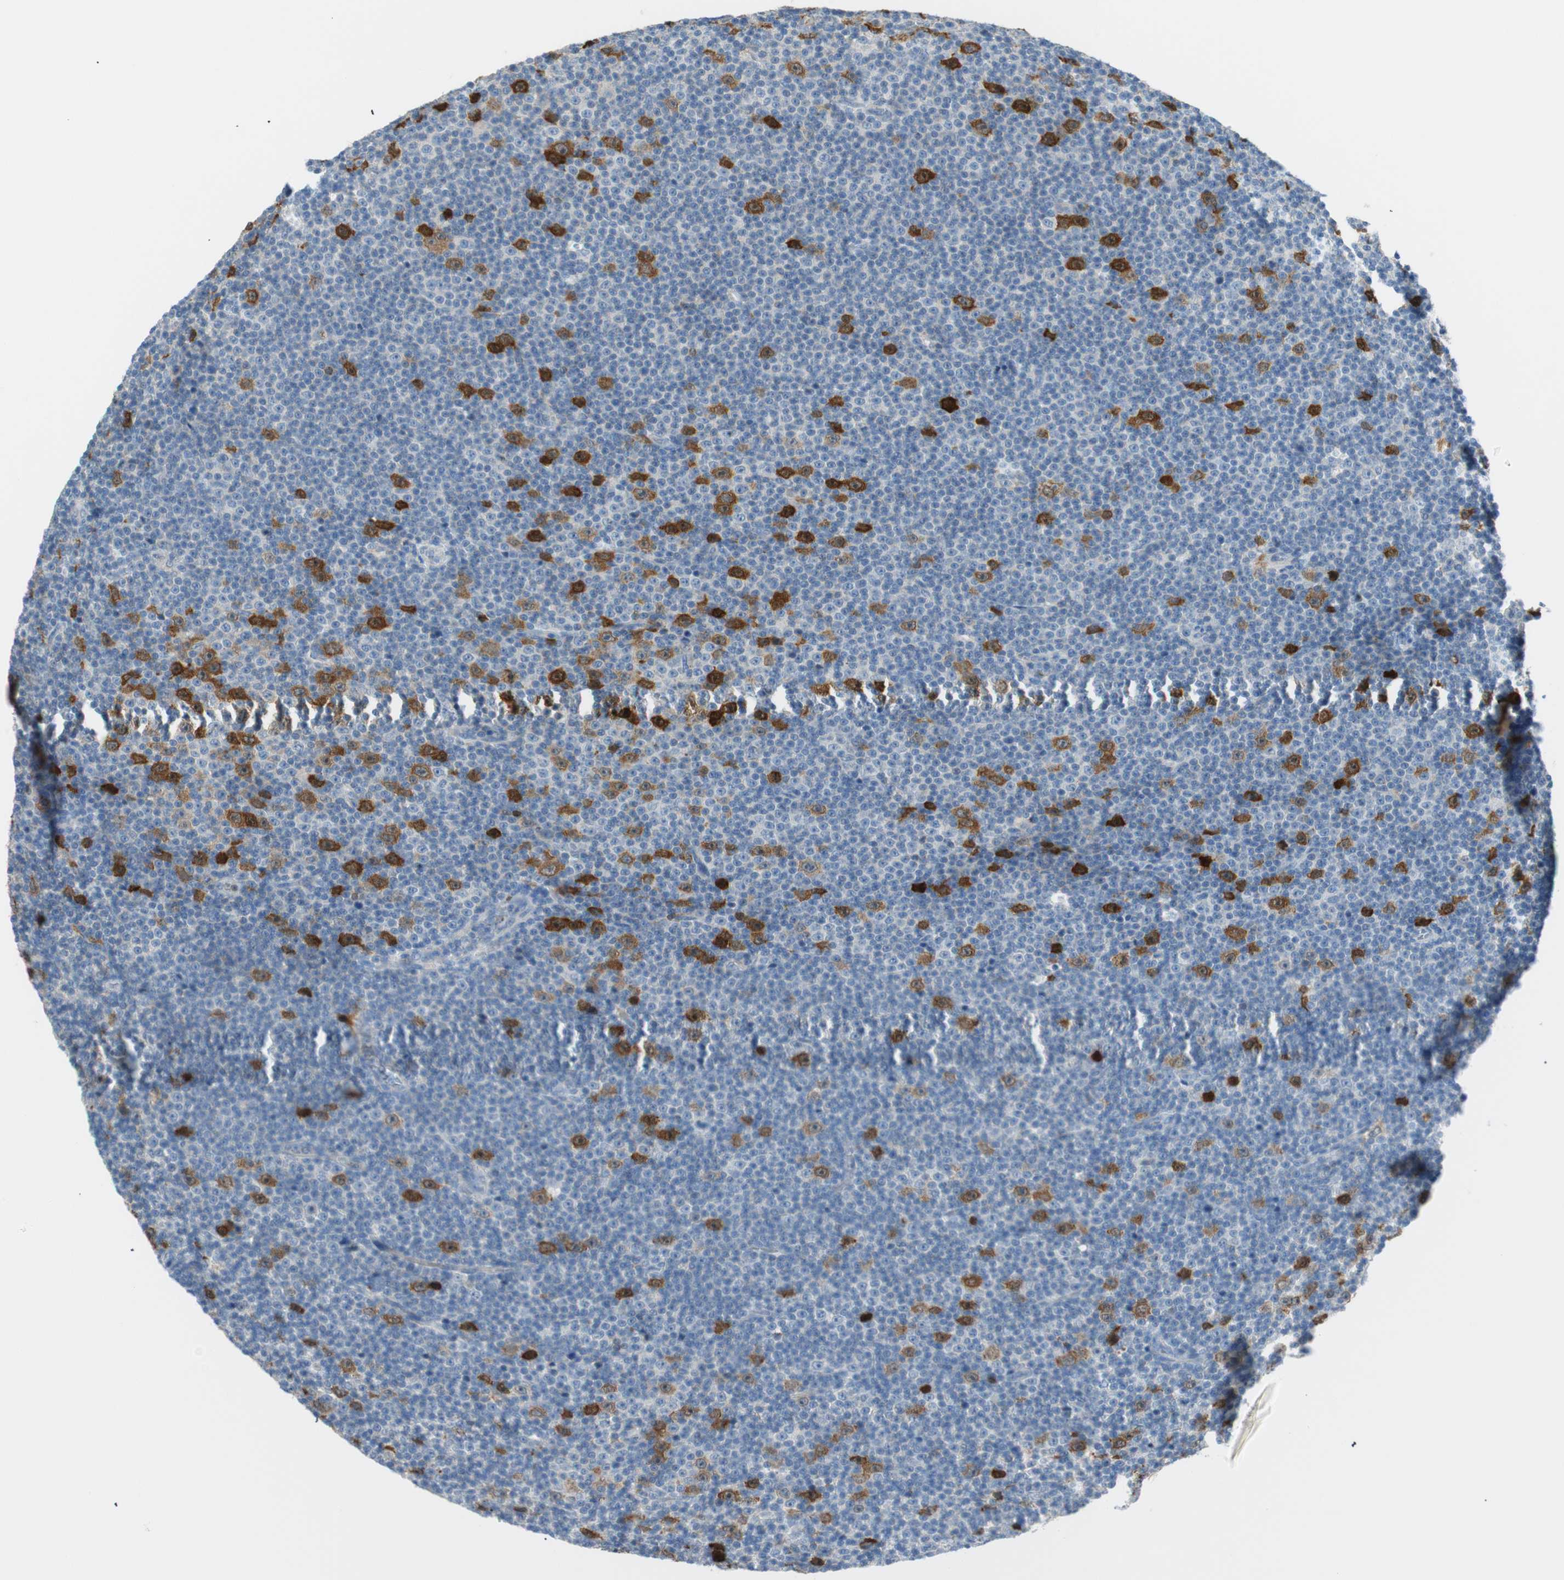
{"staining": {"intensity": "strong", "quantity": "<25%", "location": "cytoplasmic/membranous,nuclear"}, "tissue": "lymphoma", "cell_type": "Tumor cells", "image_type": "cancer", "snomed": [{"axis": "morphology", "description": "Malignant lymphoma, non-Hodgkin's type, Low grade"}, {"axis": "topography", "description": "Lymph node"}], "caption": "Protein analysis of lymphoma tissue displays strong cytoplasmic/membranous and nuclear expression in approximately <25% of tumor cells. The protein of interest is stained brown, and the nuclei are stained in blue (DAB IHC with brightfield microscopy, high magnification).", "gene": "PTTG1", "patient": {"sex": "female", "age": 67}}